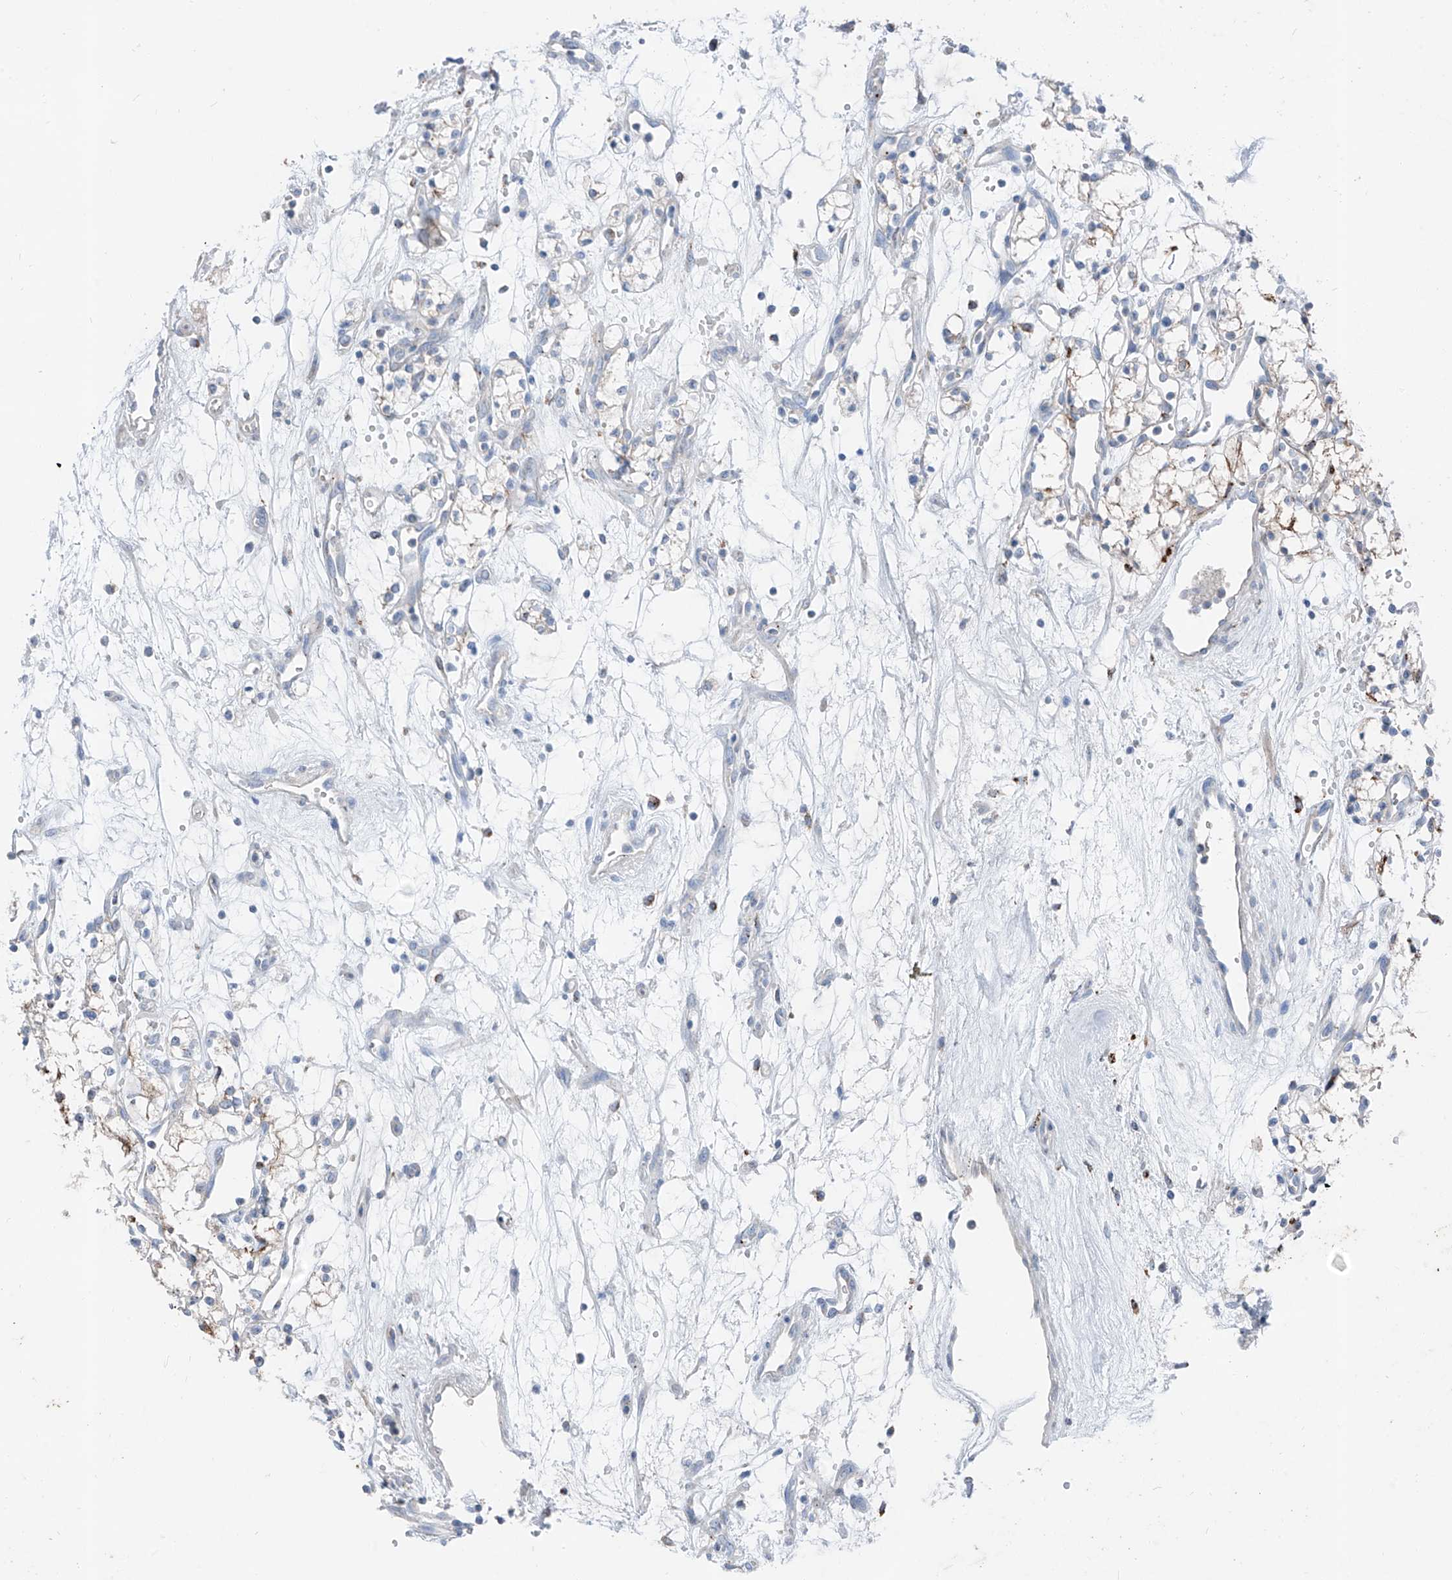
{"staining": {"intensity": "negative", "quantity": "none", "location": "none"}, "tissue": "renal cancer", "cell_type": "Tumor cells", "image_type": "cancer", "snomed": [{"axis": "morphology", "description": "Adenocarcinoma, NOS"}, {"axis": "topography", "description": "Kidney"}], "caption": "DAB (3,3'-diaminobenzidine) immunohistochemical staining of human renal cancer (adenocarcinoma) displays no significant expression in tumor cells. The staining was performed using DAB to visualize the protein expression in brown, while the nuclei were stained in blue with hematoxylin (Magnification: 20x).", "gene": "GPR137C", "patient": {"sex": "male", "age": 59}}